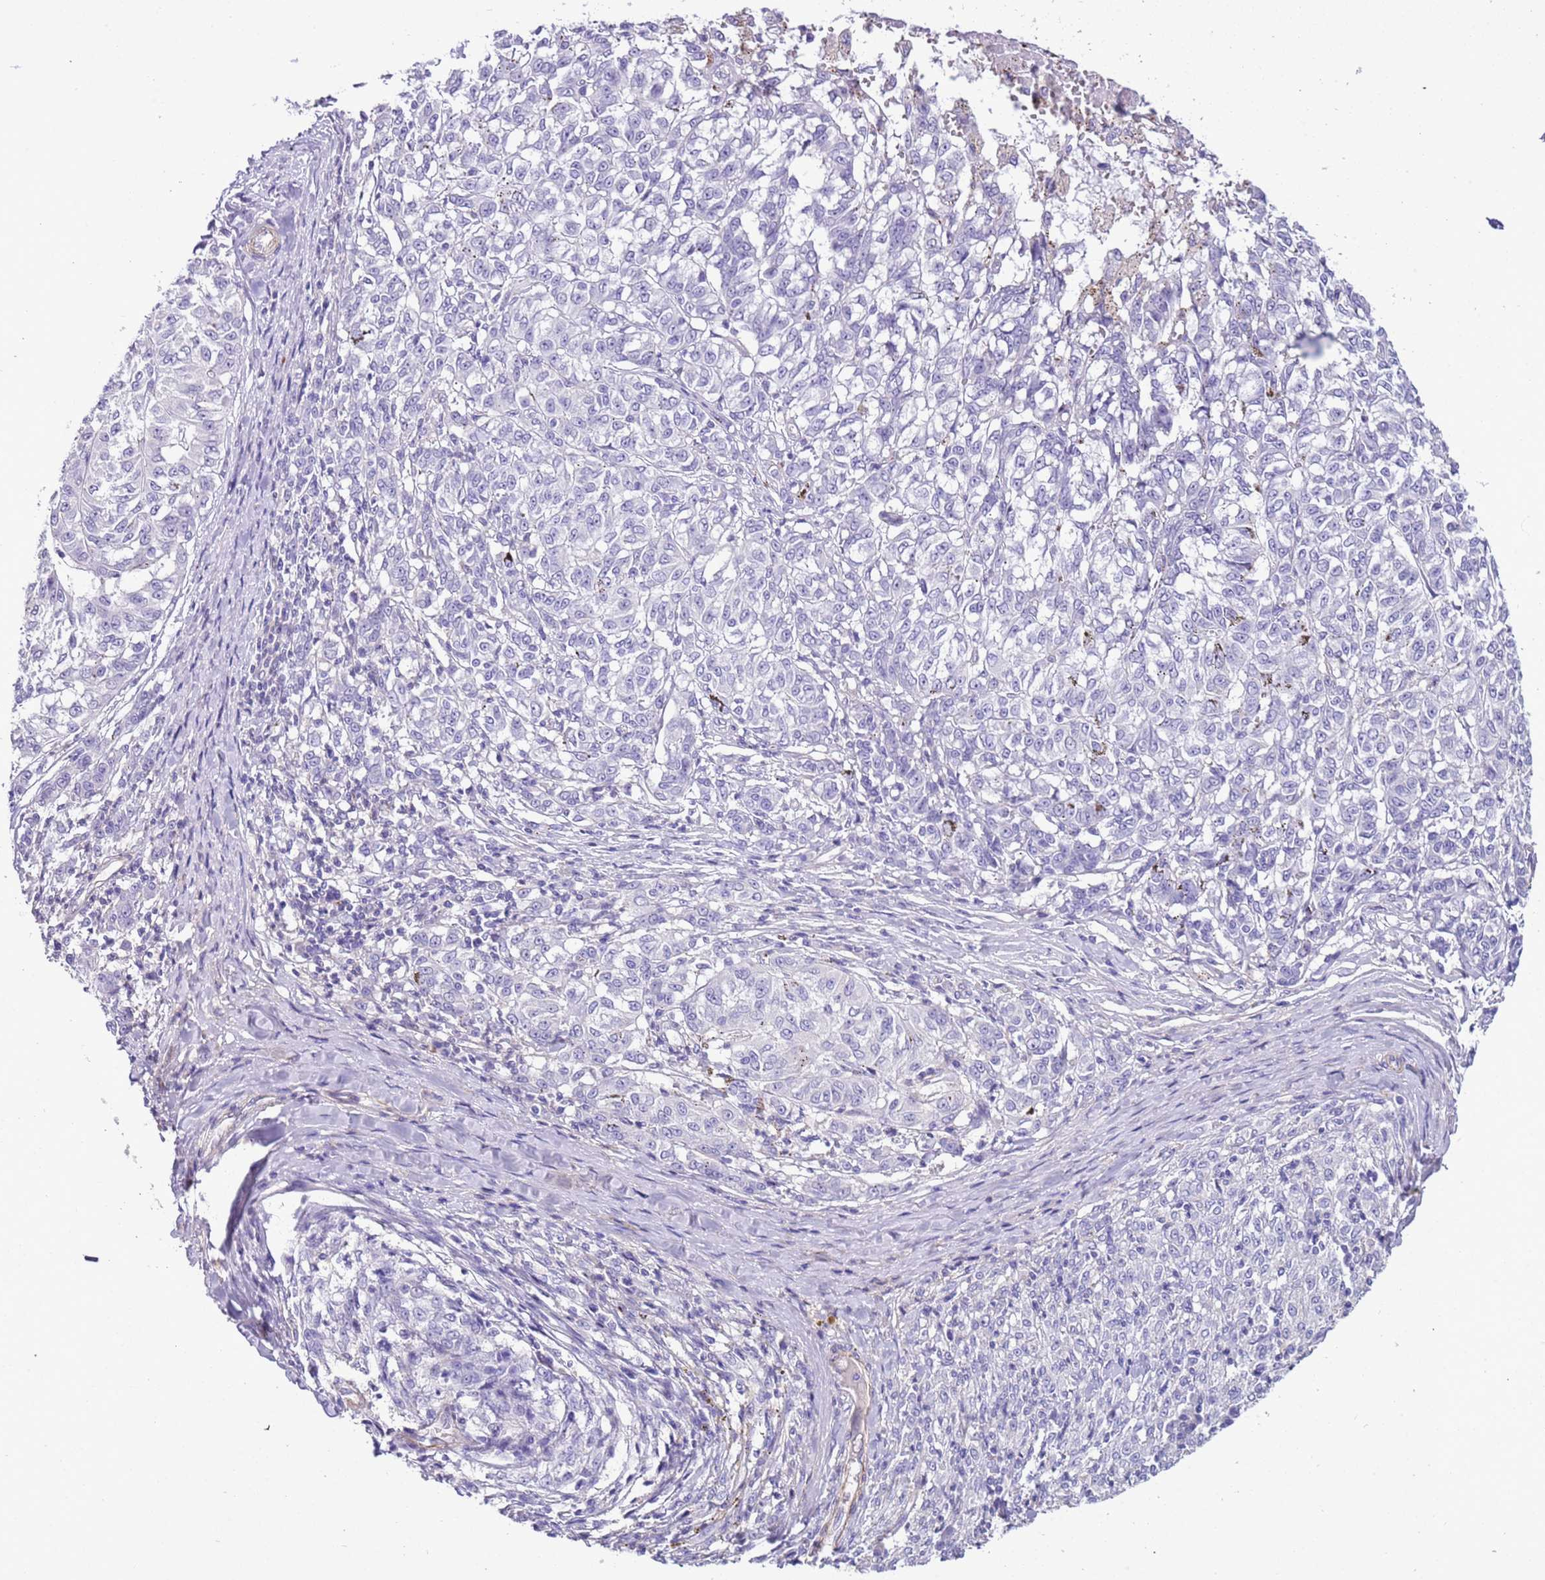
{"staining": {"intensity": "negative", "quantity": "none", "location": "none"}, "tissue": "melanoma", "cell_type": "Tumor cells", "image_type": "cancer", "snomed": [{"axis": "morphology", "description": "Malignant melanoma, NOS"}, {"axis": "topography", "description": "Skin"}], "caption": "A high-resolution image shows immunohistochemistry staining of melanoma, which shows no significant staining in tumor cells.", "gene": "PCGF2", "patient": {"sex": "female", "age": 72}}